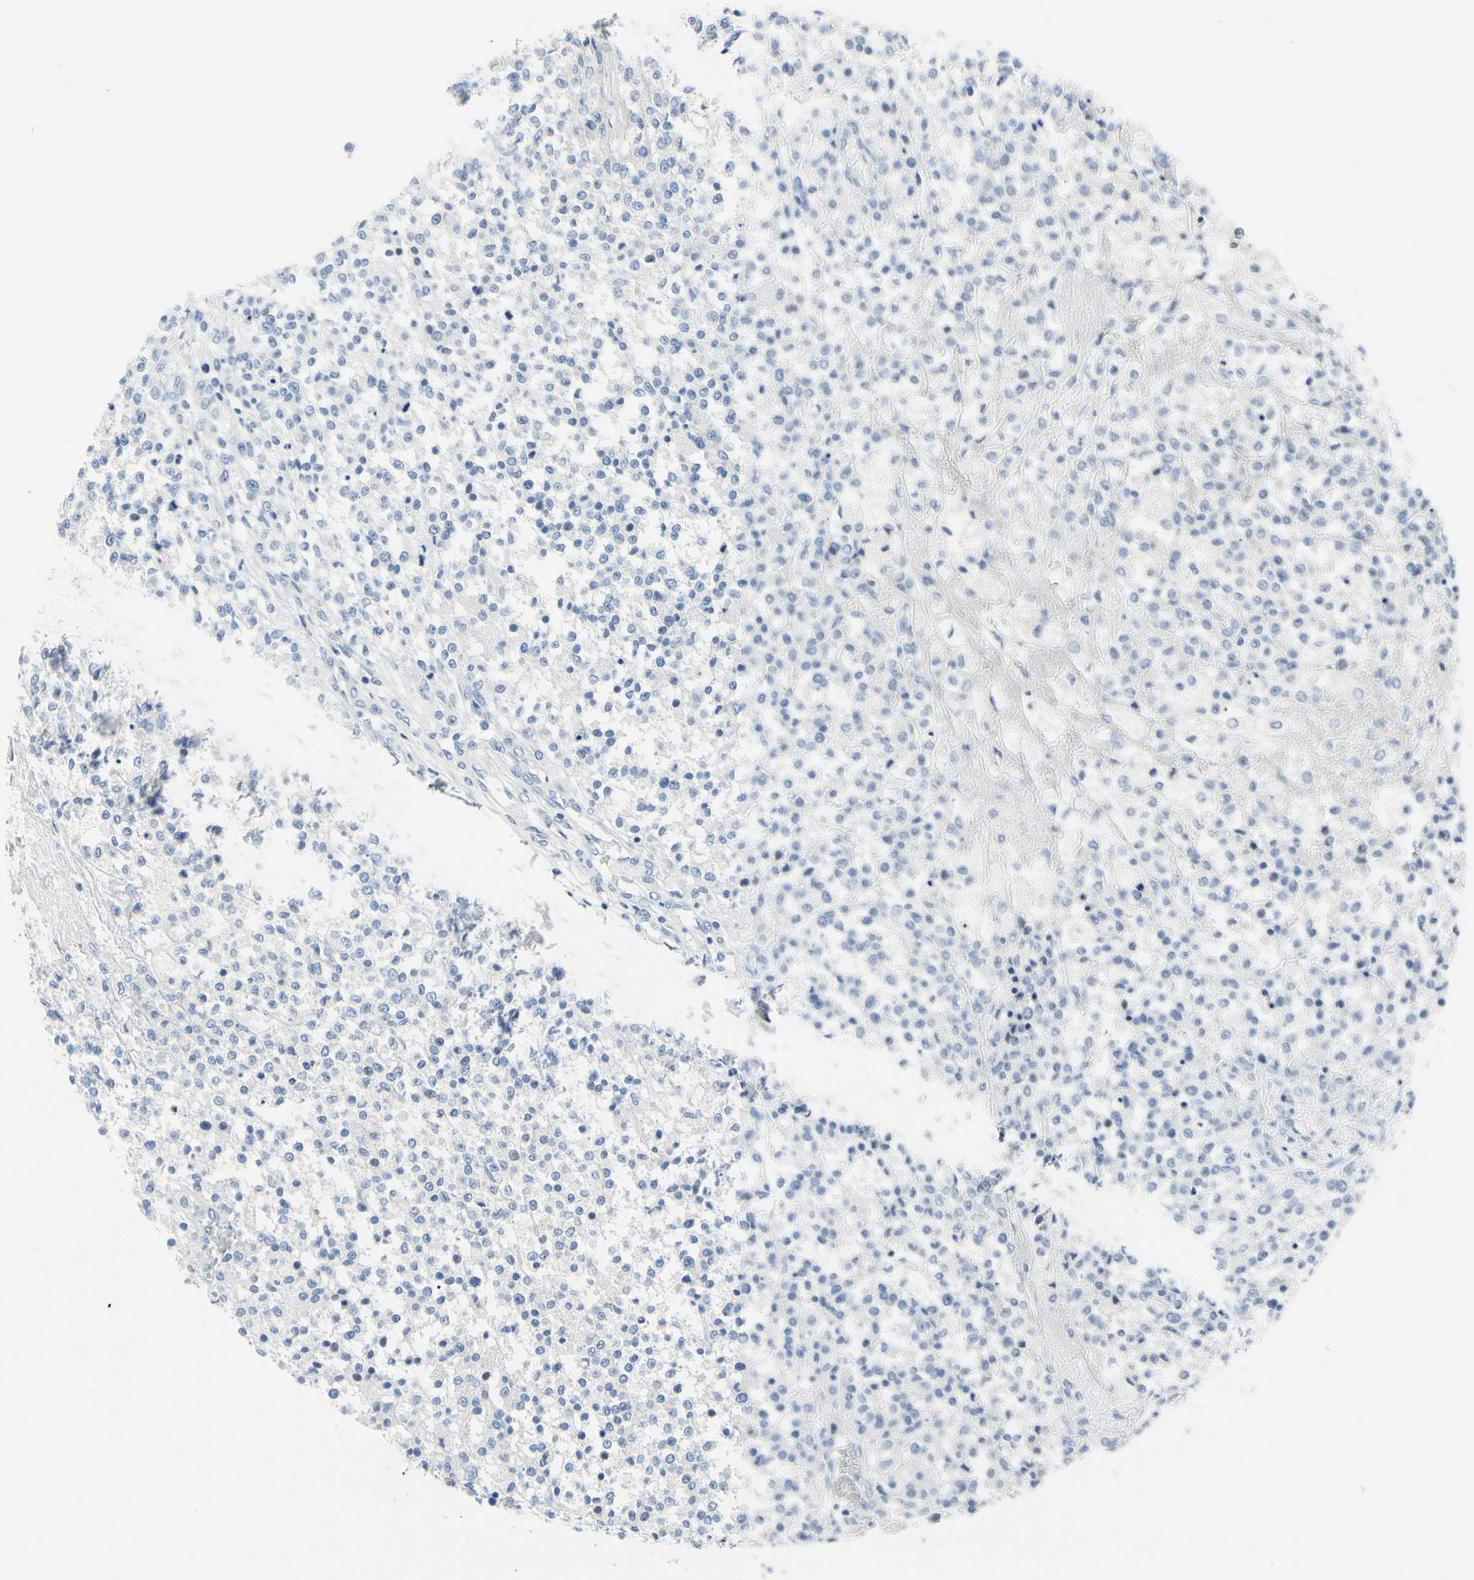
{"staining": {"intensity": "negative", "quantity": "none", "location": "none"}, "tissue": "testis cancer", "cell_type": "Tumor cells", "image_type": "cancer", "snomed": [{"axis": "morphology", "description": "Seminoma, NOS"}, {"axis": "topography", "description": "Testis"}], "caption": "High power microscopy image of an immunohistochemistry micrograph of testis seminoma, revealing no significant staining in tumor cells.", "gene": "MUC5B", "patient": {"sex": "male", "age": 59}}